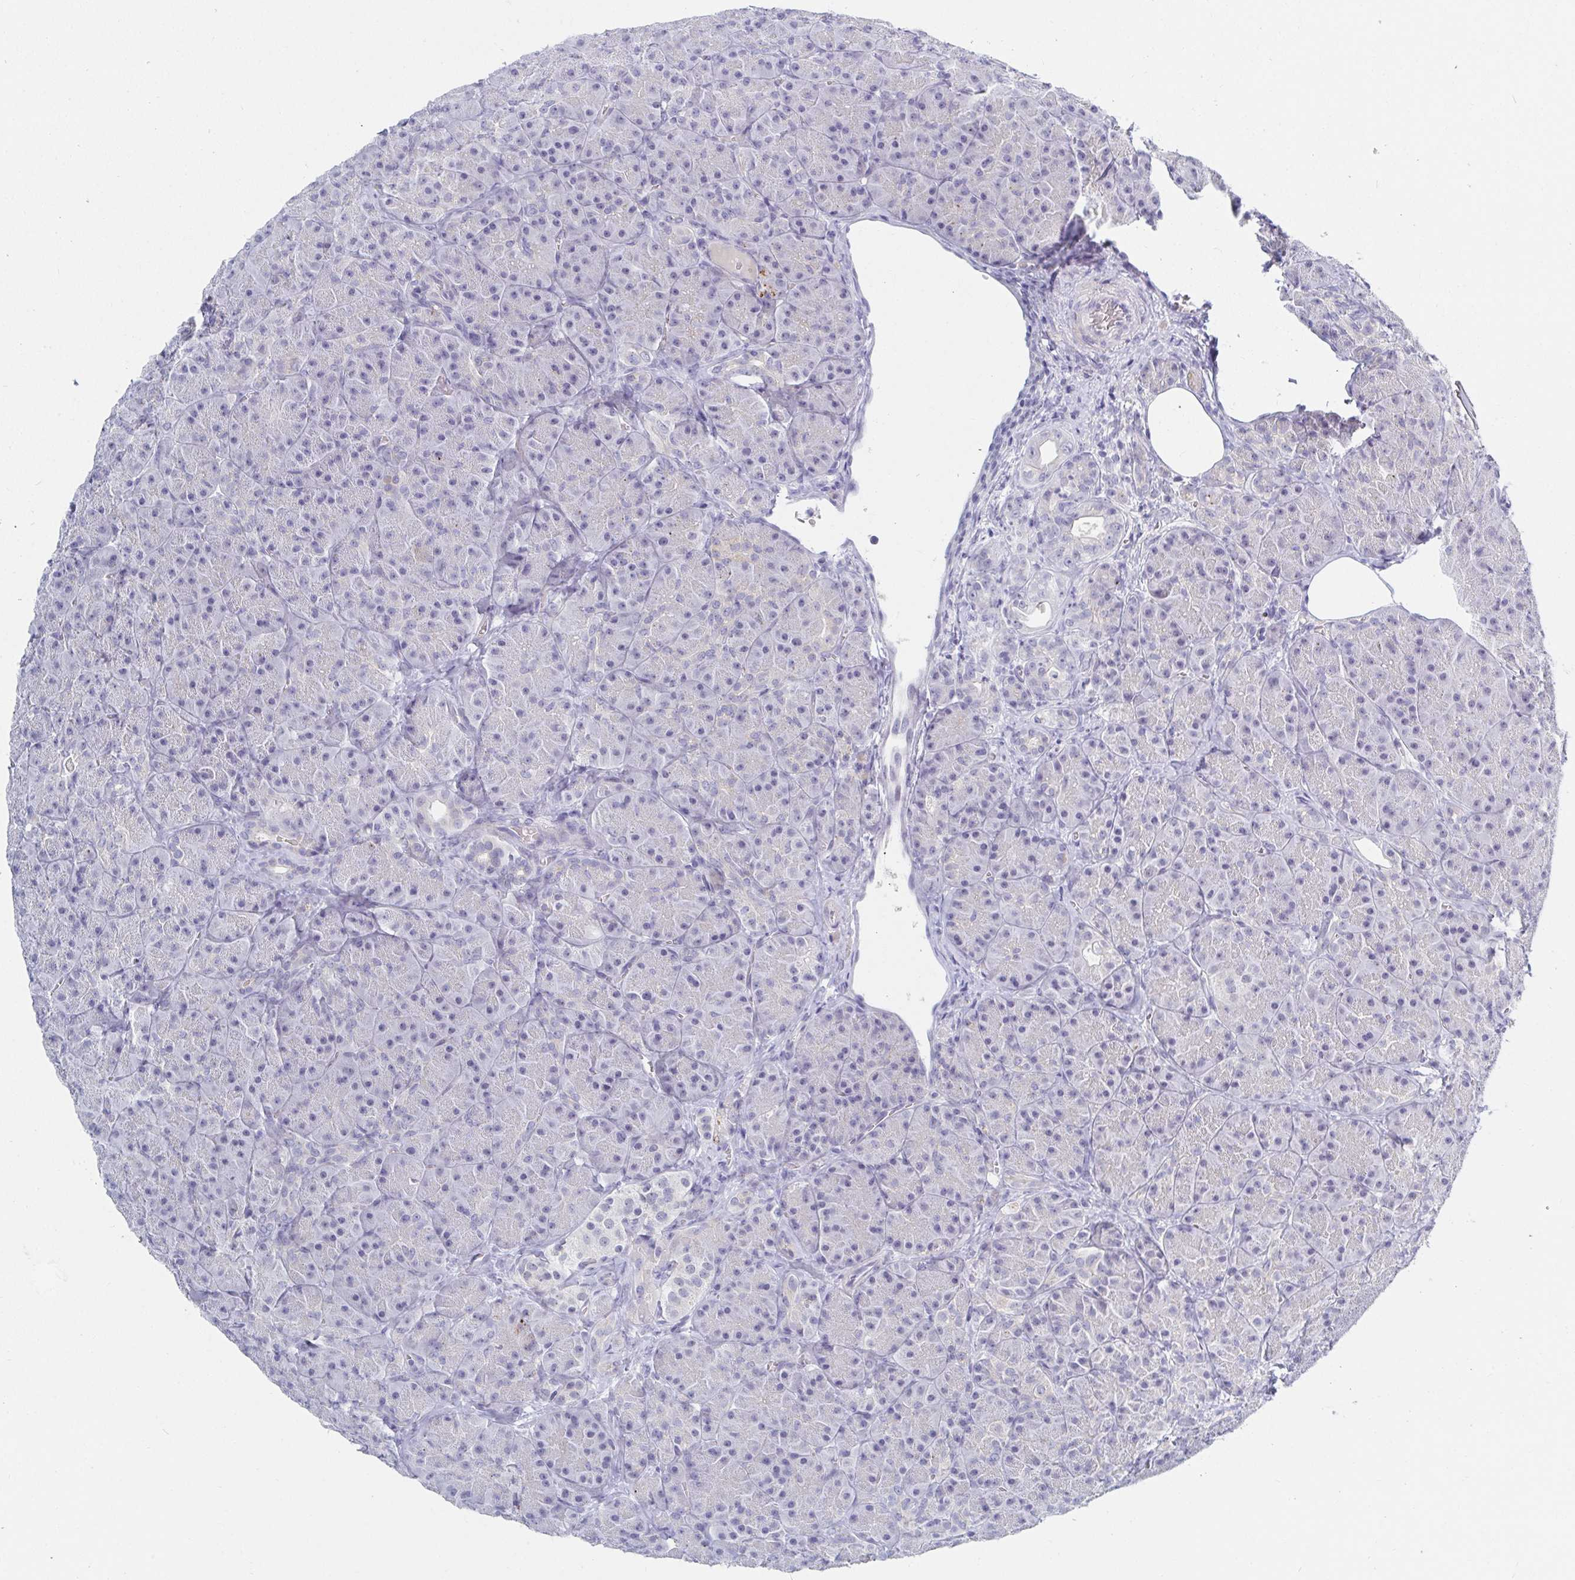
{"staining": {"intensity": "negative", "quantity": "none", "location": "none"}, "tissue": "pancreas", "cell_type": "Exocrine glandular cells", "image_type": "normal", "snomed": [{"axis": "morphology", "description": "Normal tissue, NOS"}, {"axis": "topography", "description": "Pancreas"}], "caption": "Immunohistochemistry of normal pancreas displays no expression in exocrine glandular cells. The staining was performed using DAB (3,3'-diaminobenzidine) to visualize the protein expression in brown, while the nuclei were stained in blue with hematoxylin (Magnification: 20x).", "gene": "OR10K1", "patient": {"sex": "male", "age": 57}}